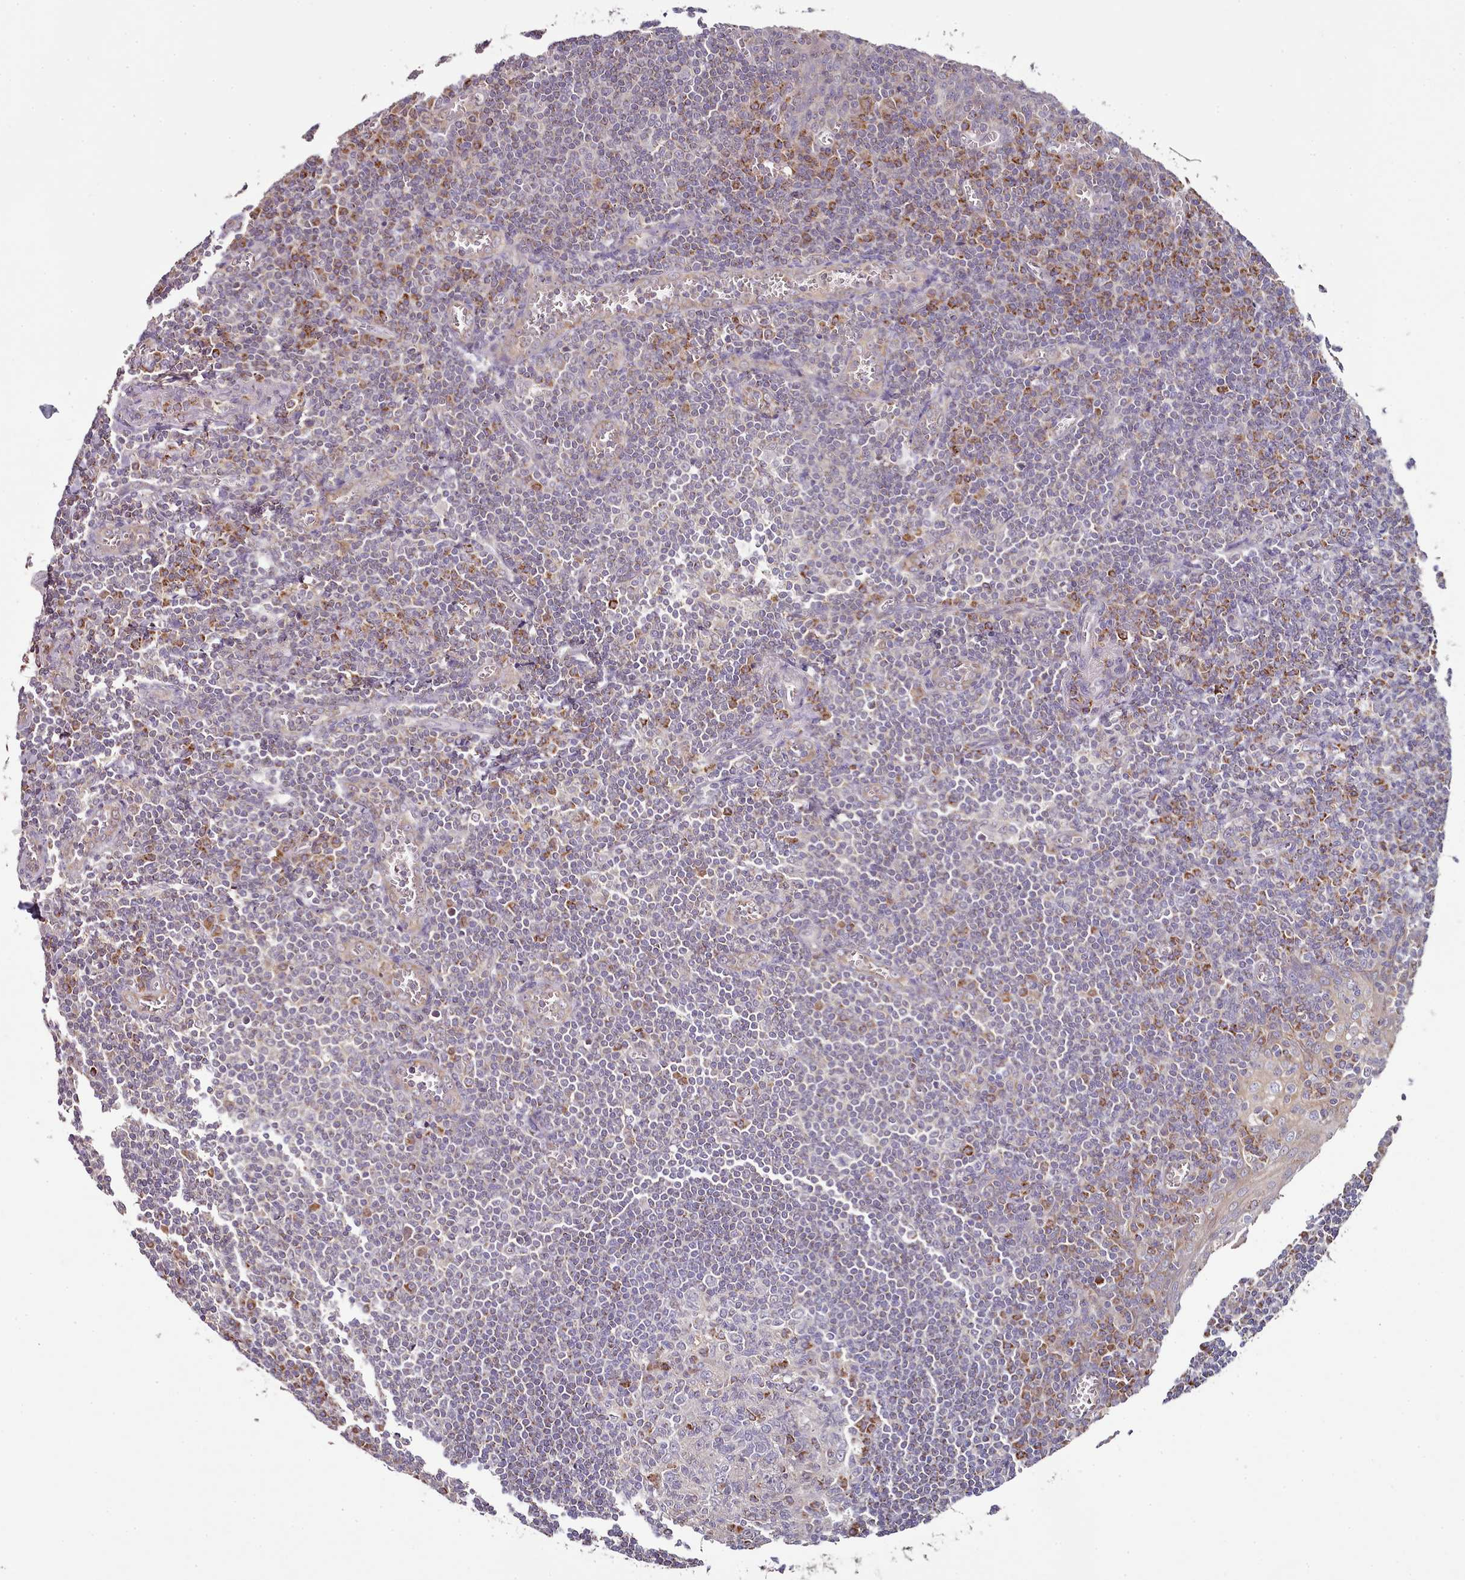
{"staining": {"intensity": "moderate", "quantity": "<25%", "location": "cytoplasmic/membranous"}, "tissue": "tonsil", "cell_type": "Germinal center cells", "image_type": "normal", "snomed": [{"axis": "morphology", "description": "Normal tissue, NOS"}, {"axis": "topography", "description": "Tonsil"}], "caption": "Immunohistochemistry histopathology image of unremarkable tonsil: human tonsil stained using immunohistochemistry (IHC) reveals low levels of moderate protein expression localized specifically in the cytoplasmic/membranous of germinal center cells, appearing as a cytoplasmic/membranous brown color.", "gene": "ACSS1", "patient": {"sex": "male", "age": 27}}